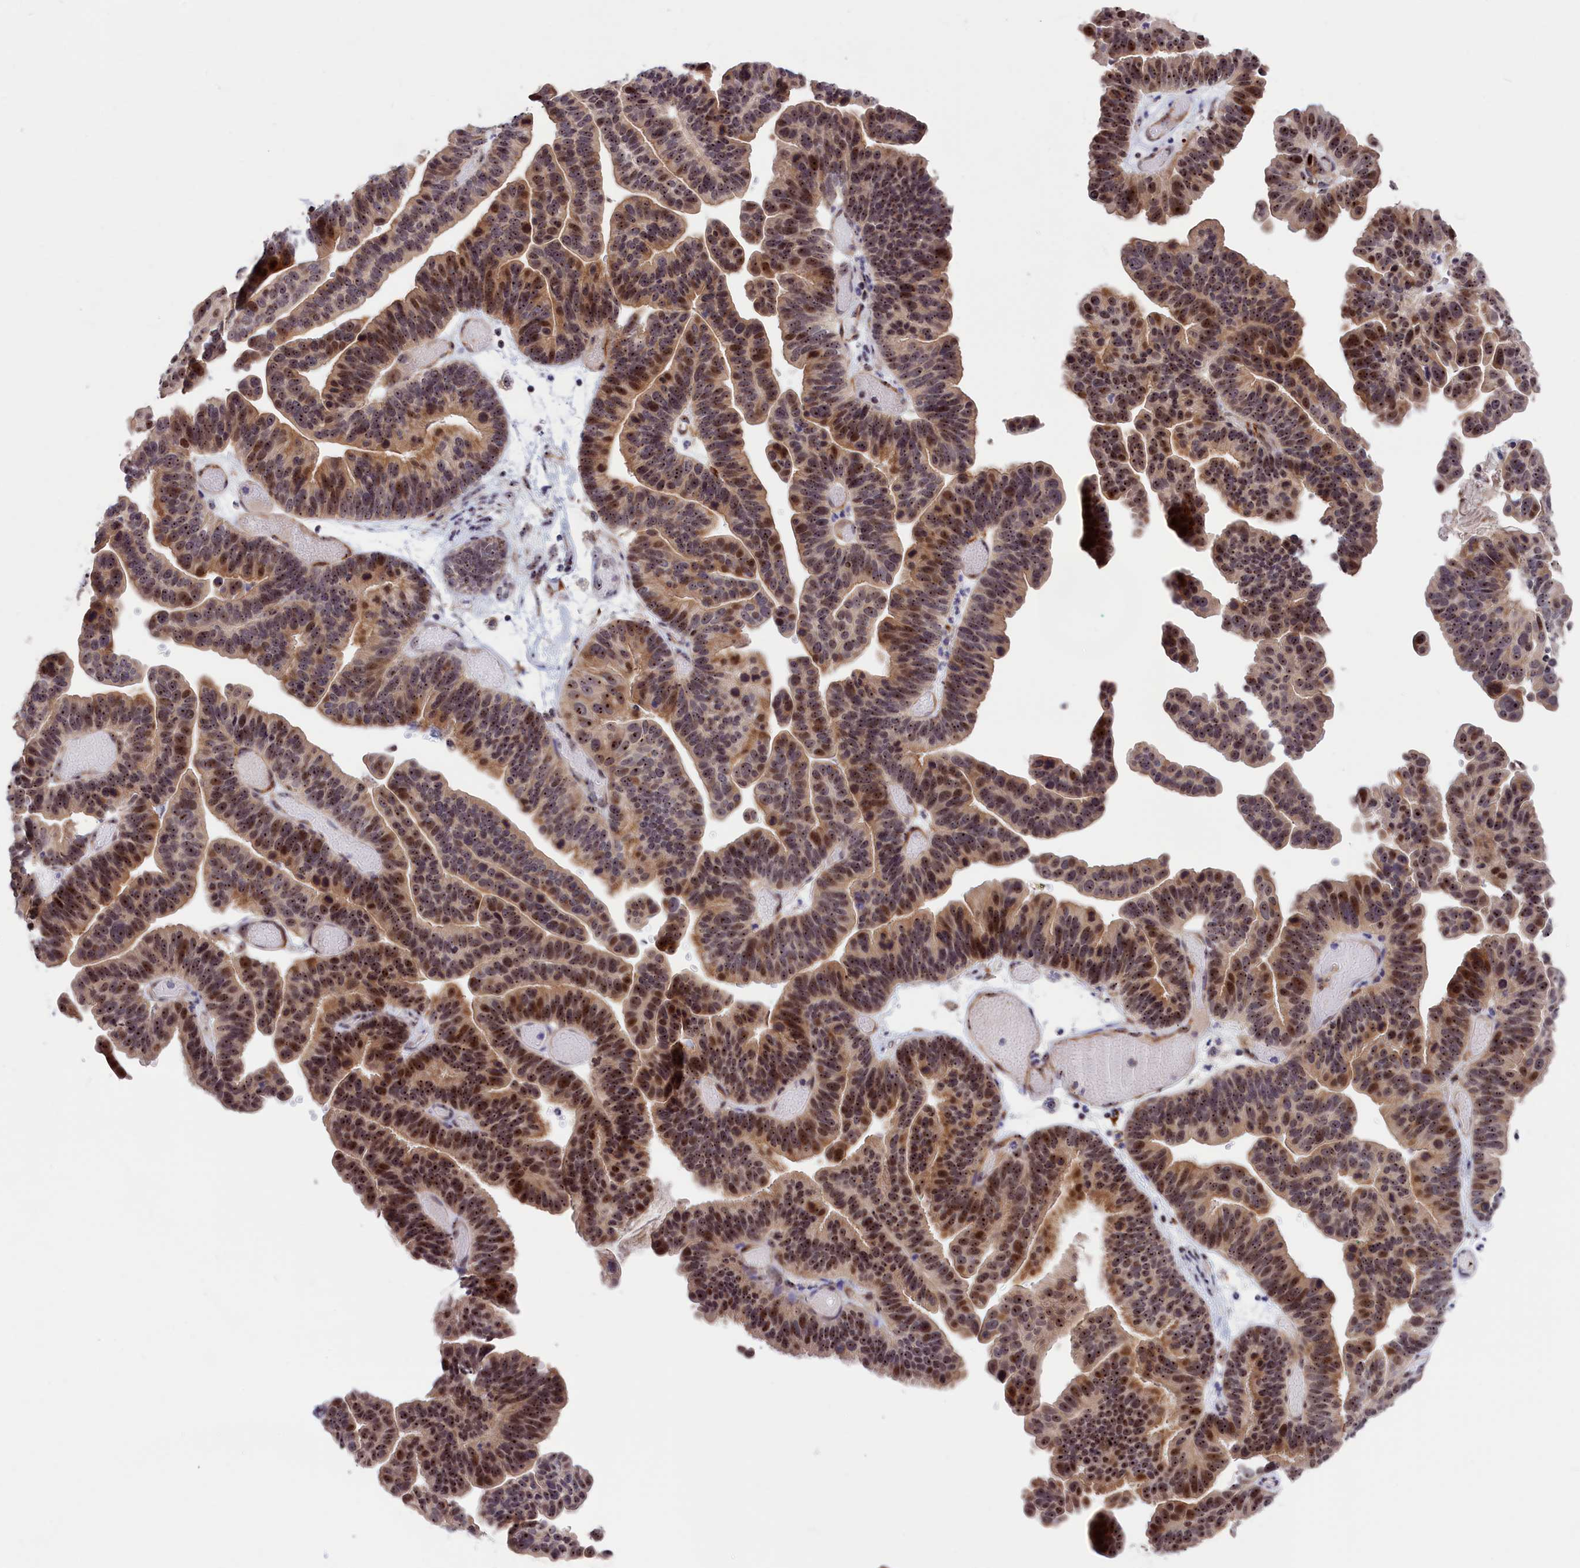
{"staining": {"intensity": "strong", "quantity": ">75%", "location": "cytoplasmic/membranous,nuclear"}, "tissue": "ovarian cancer", "cell_type": "Tumor cells", "image_type": "cancer", "snomed": [{"axis": "morphology", "description": "Cystadenocarcinoma, serous, NOS"}, {"axis": "topography", "description": "Ovary"}], "caption": "Strong cytoplasmic/membranous and nuclear expression for a protein is present in about >75% of tumor cells of ovarian cancer using immunohistochemistry (IHC).", "gene": "PPAN", "patient": {"sex": "female", "age": 56}}